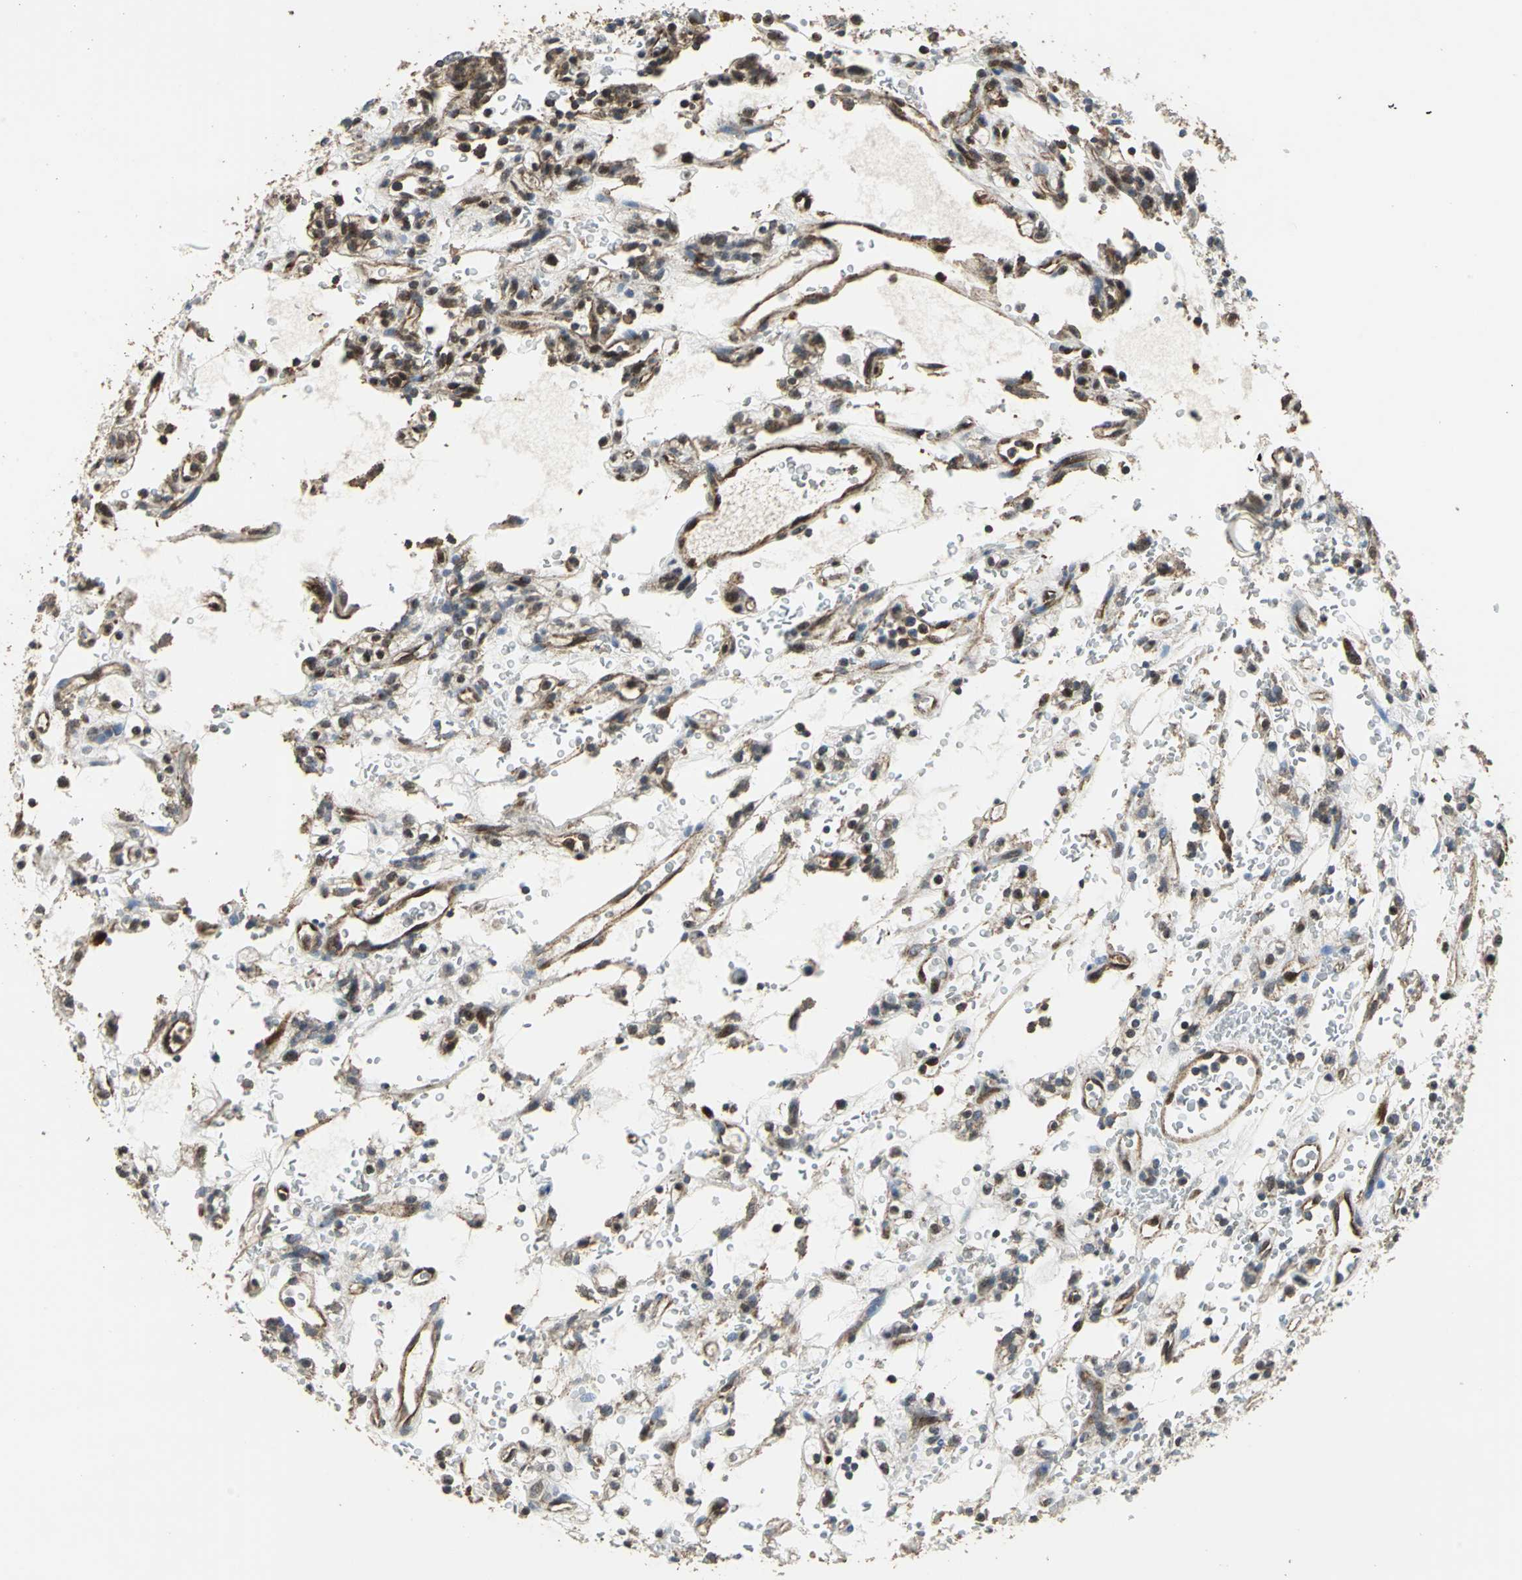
{"staining": {"intensity": "weak", "quantity": ">75%", "location": "cytoplasmic/membranous"}, "tissue": "renal cancer", "cell_type": "Tumor cells", "image_type": "cancer", "snomed": [{"axis": "morphology", "description": "Normal tissue, NOS"}, {"axis": "morphology", "description": "Adenocarcinoma, NOS"}, {"axis": "topography", "description": "Kidney"}], "caption": "Weak cytoplasmic/membranous expression for a protein is identified in about >75% of tumor cells of renal cancer (adenocarcinoma) using immunohistochemistry.", "gene": "DNAJB4", "patient": {"sex": "female", "age": 72}}